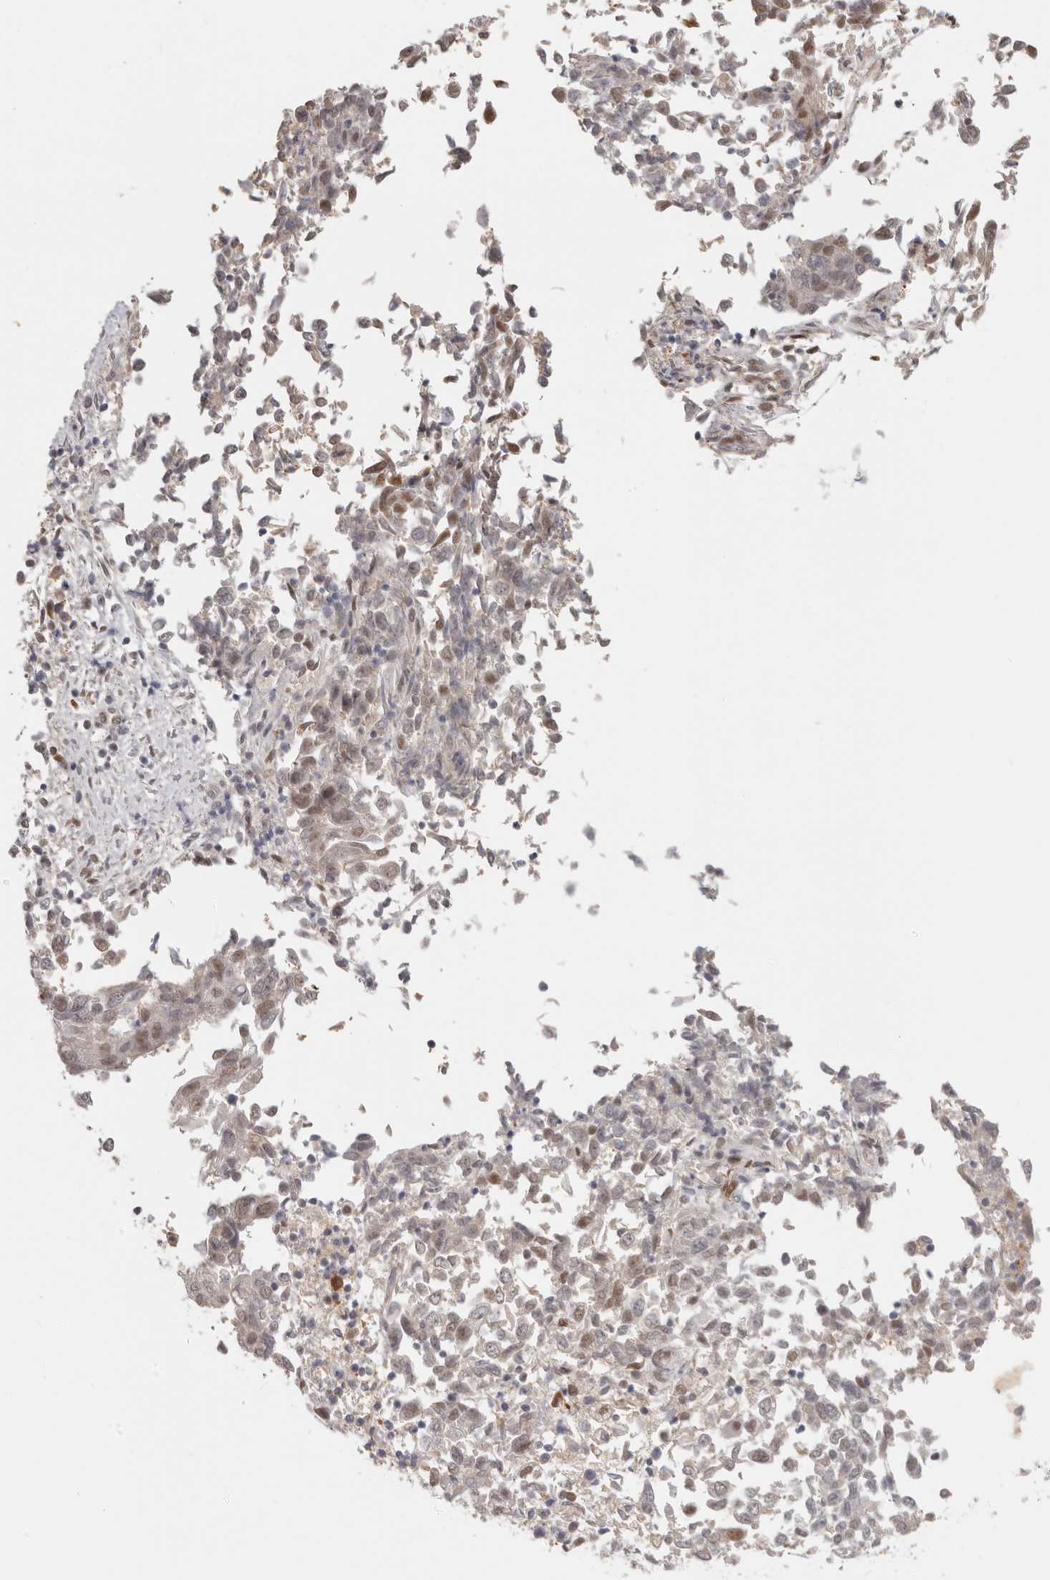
{"staining": {"intensity": "moderate", "quantity": "<25%", "location": "nuclear"}, "tissue": "endometrial cancer", "cell_type": "Tumor cells", "image_type": "cancer", "snomed": [{"axis": "morphology", "description": "Adenocarcinoma, NOS"}, {"axis": "topography", "description": "Endometrium"}], "caption": "High-power microscopy captured an immunohistochemistry (IHC) image of endometrial cancer, revealing moderate nuclear staining in about <25% of tumor cells. Nuclei are stained in blue.", "gene": "LARP7", "patient": {"sex": "female", "age": 80}}